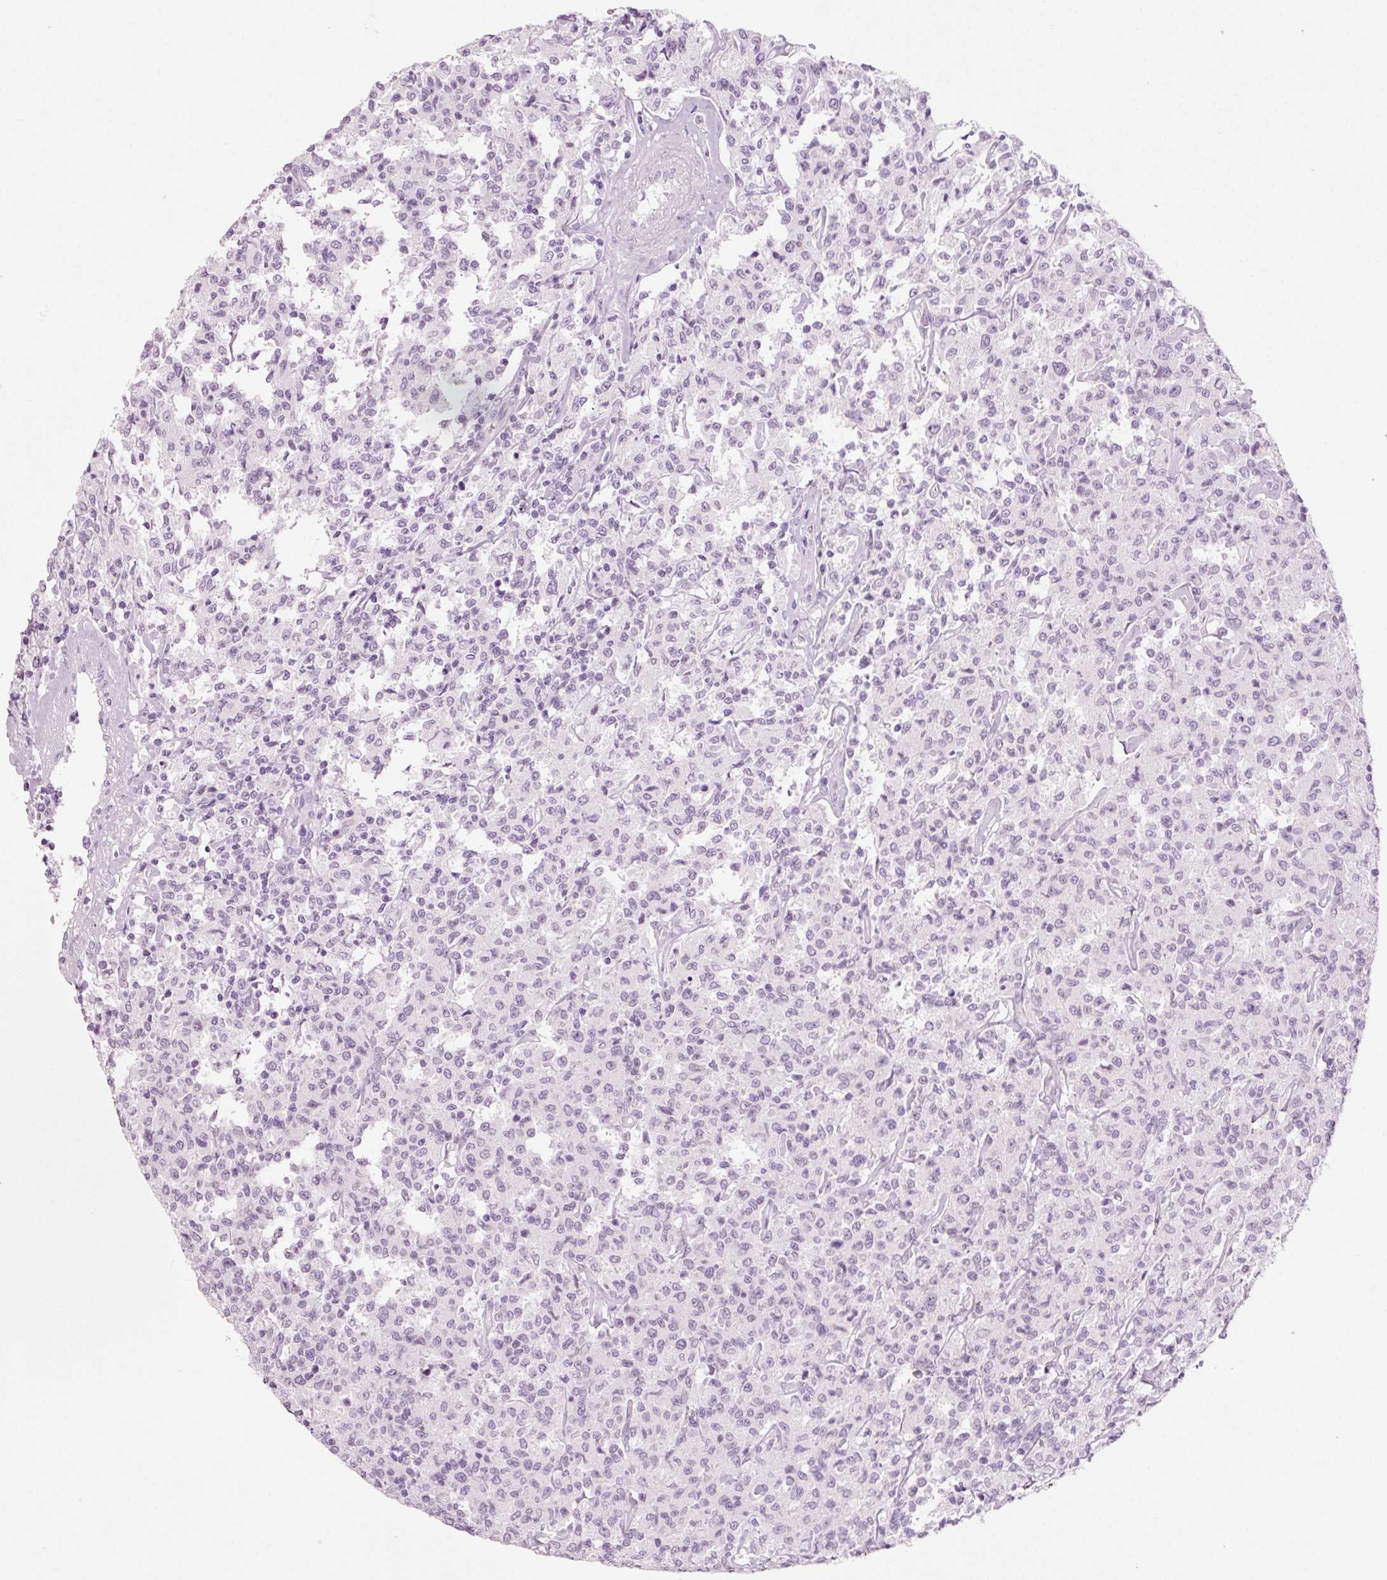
{"staining": {"intensity": "negative", "quantity": "none", "location": "none"}, "tissue": "lymphoma", "cell_type": "Tumor cells", "image_type": "cancer", "snomed": [{"axis": "morphology", "description": "Malignant lymphoma, non-Hodgkin's type, Low grade"}, {"axis": "topography", "description": "Small intestine"}], "caption": "Tumor cells show no significant protein positivity in lymphoma.", "gene": "ANKRD20A1", "patient": {"sex": "female", "age": 59}}